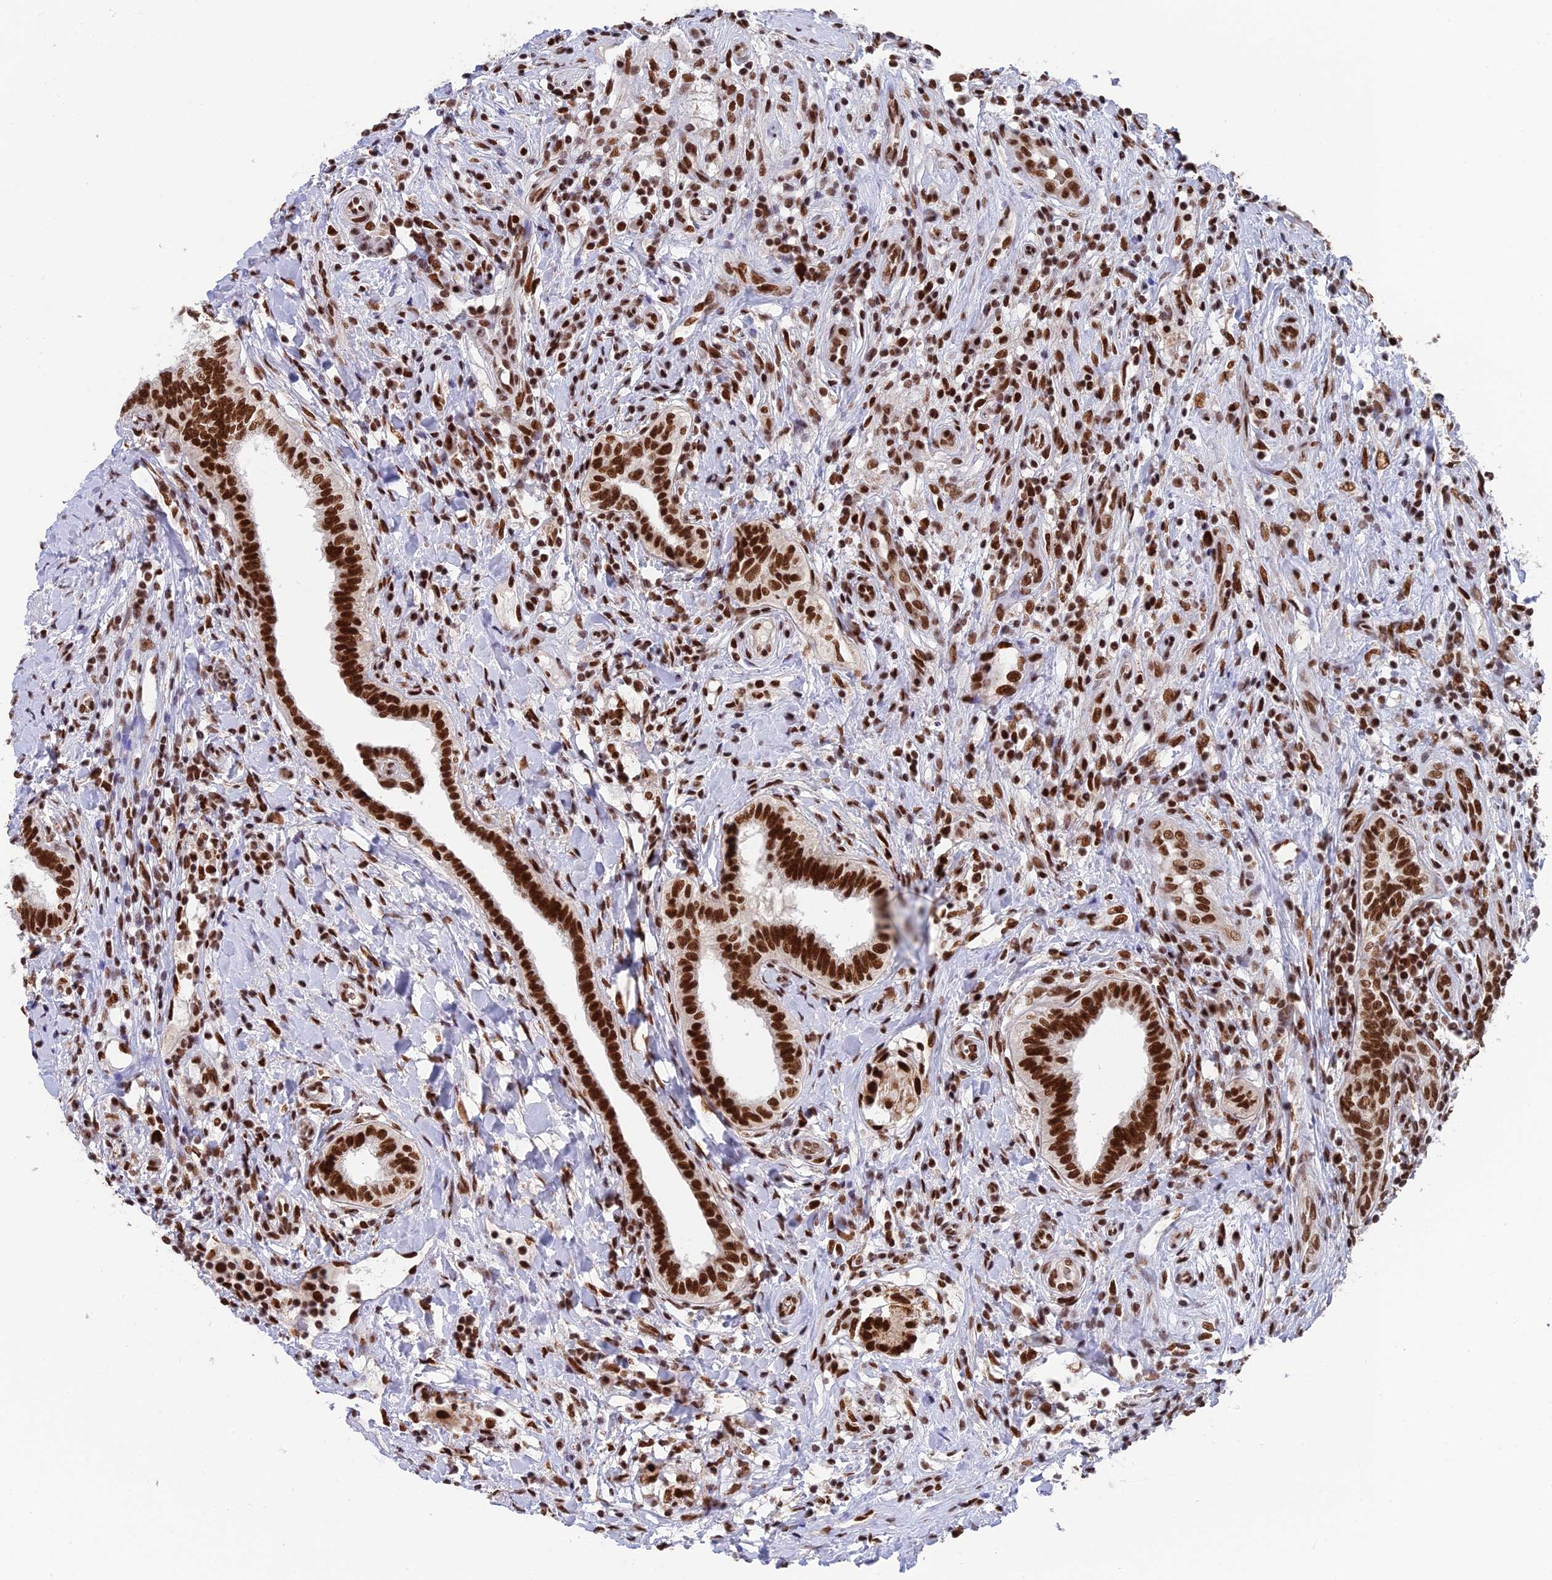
{"staining": {"intensity": "strong", "quantity": ">75%", "location": "nuclear"}, "tissue": "testis cancer", "cell_type": "Tumor cells", "image_type": "cancer", "snomed": [{"axis": "morphology", "description": "Seminoma, NOS"}, {"axis": "topography", "description": "Testis"}], "caption": "A histopathology image of human testis cancer (seminoma) stained for a protein demonstrates strong nuclear brown staining in tumor cells. (Stains: DAB (3,3'-diaminobenzidine) in brown, nuclei in blue, Microscopy: brightfield microscopy at high magnification).", "gene": "EEF1AKMT3", "patient": {"sex": "male", "age": 49}}